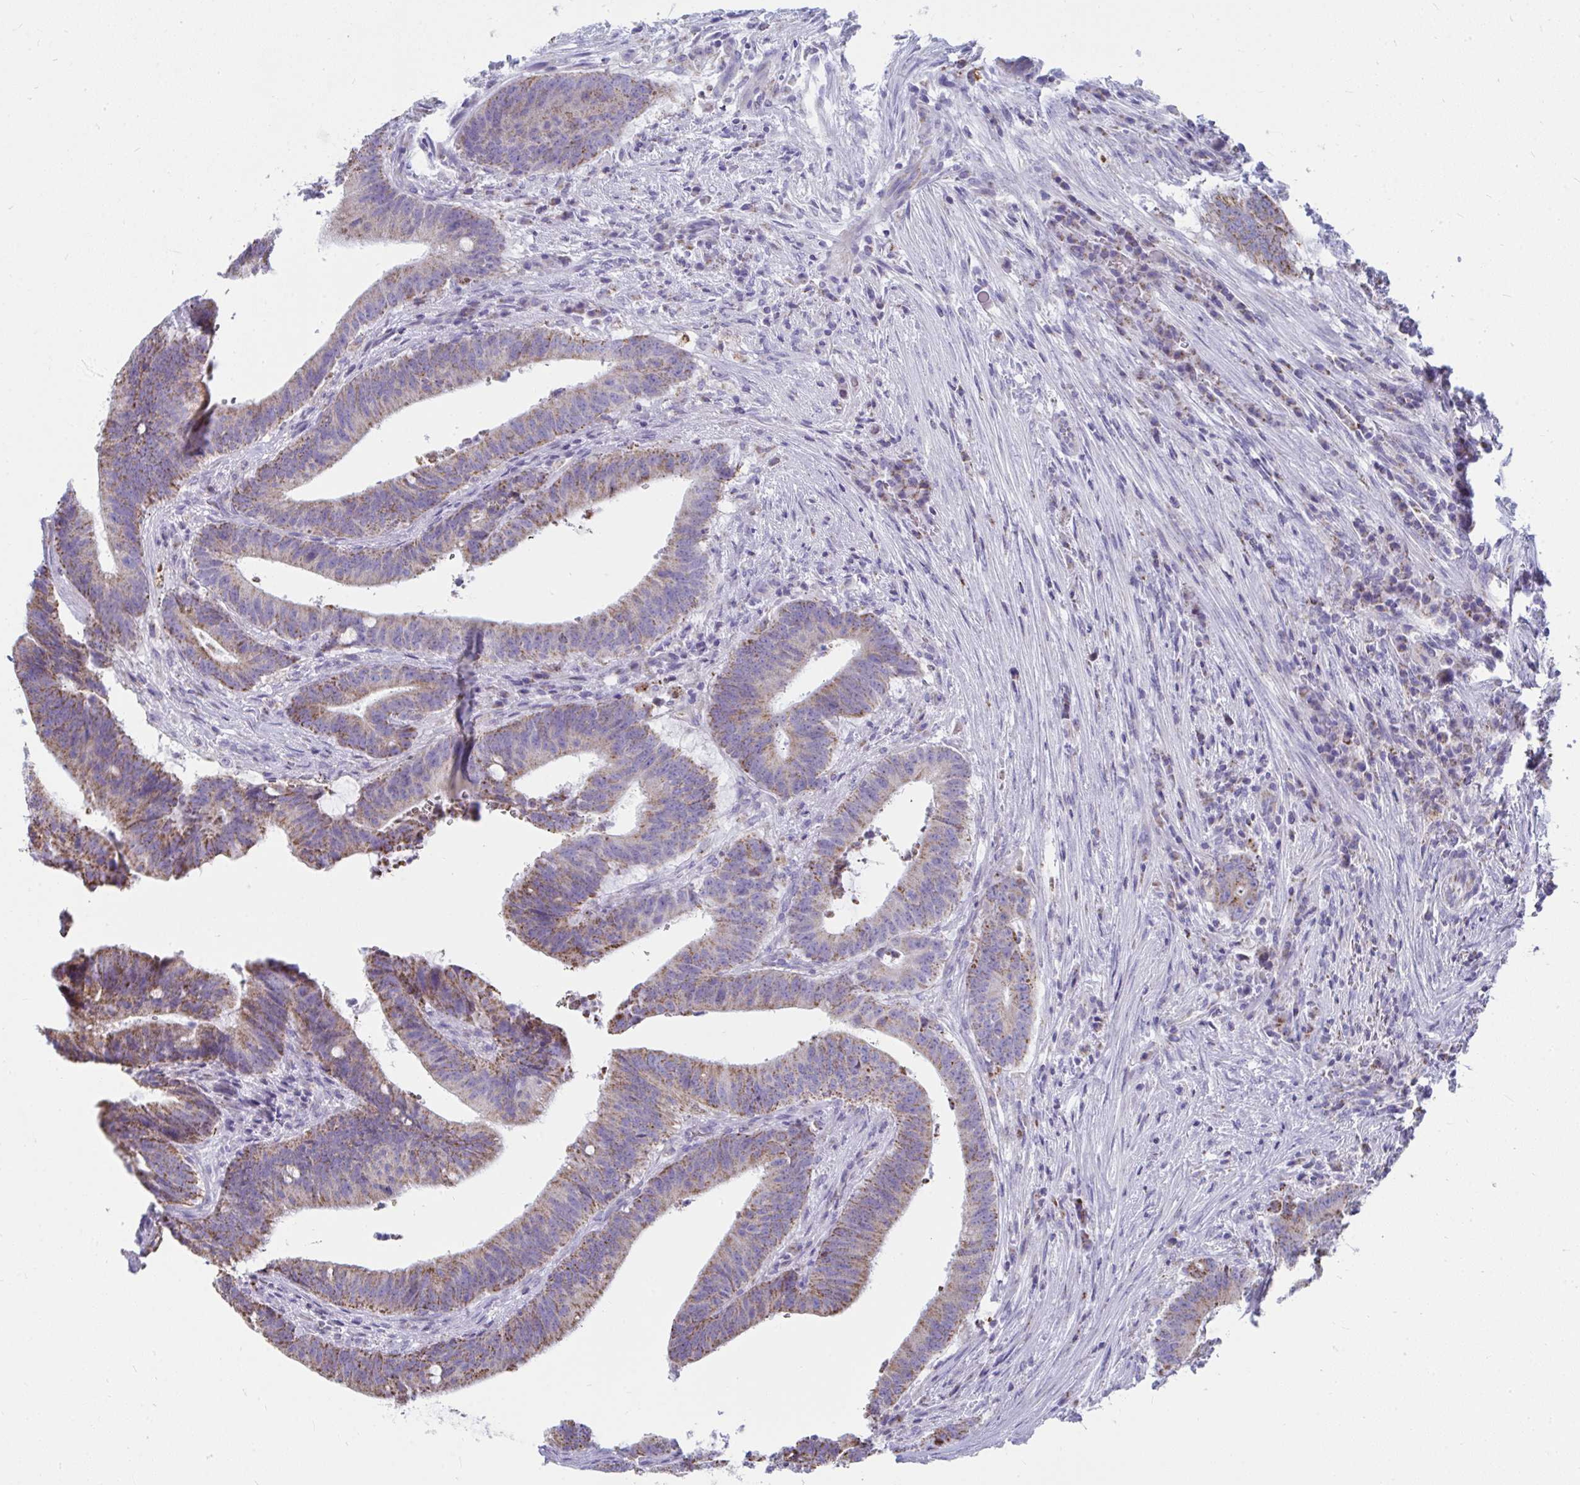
{"staining": {"intensity": "moderate", "quantity": ">75%", "location": "cytoplasmic/membranous"}, "tissue": "colorectal cancer", "cell_type": "Tumor cells", "image_type": "cancer", "snomed": [{"axis": "morphology", "description": "Adenocarcinoma, NOS"}, {"axis": "topography", "description": "Colon"}], "caption": "Brown immunohistochemical staining in colorectal adenocarcinoma exhibits moderate cytoplasmic/membranous staining in about >75% of tumor cells.", "gene": "SLC6A1", "patient": {"sex": "female", "age": 43}}